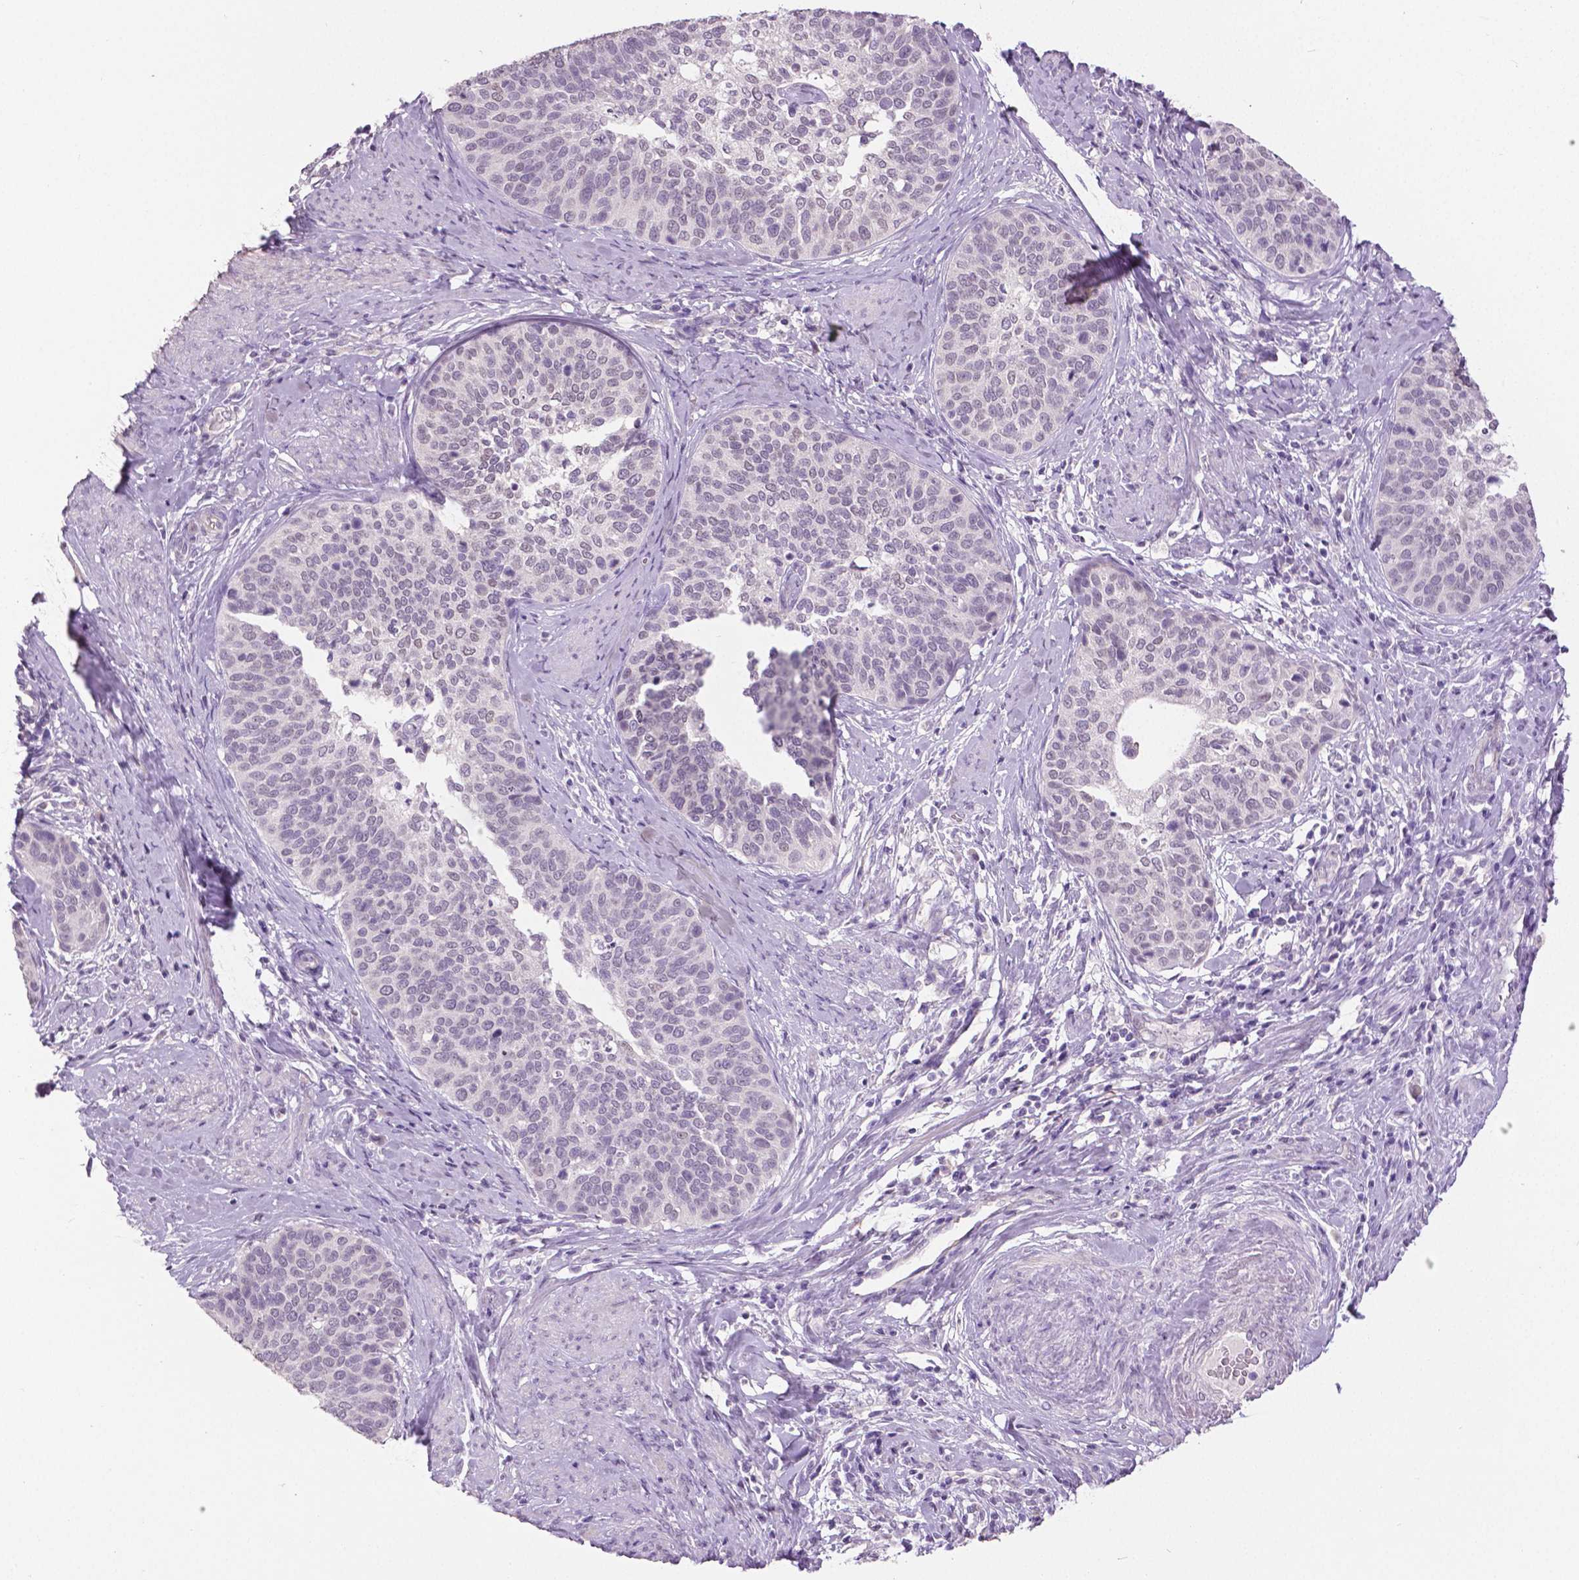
{"staining": {"intensity": "negative", "quantity": "none", "location": "none"}, "tissue": "cervical cancer", "cell_type": "Tumor cells", "image_type": "cancer", "snomed": [{"axis": "morphology", "description": "Squamous cell carcinoma, NOS"}, {"axis": "topography", "description": "Cervix"}], "caption": "Histopathology image shows no protein expression in tumor cells of cervical cancer tissue. (Brightfield microscopy of DAB (3,3'-diaminobenzidine) immunohistochemistry (IHC) at high magnification).", "gene": "FOXA1", "patient": {"sex": "female", "age": 69}}